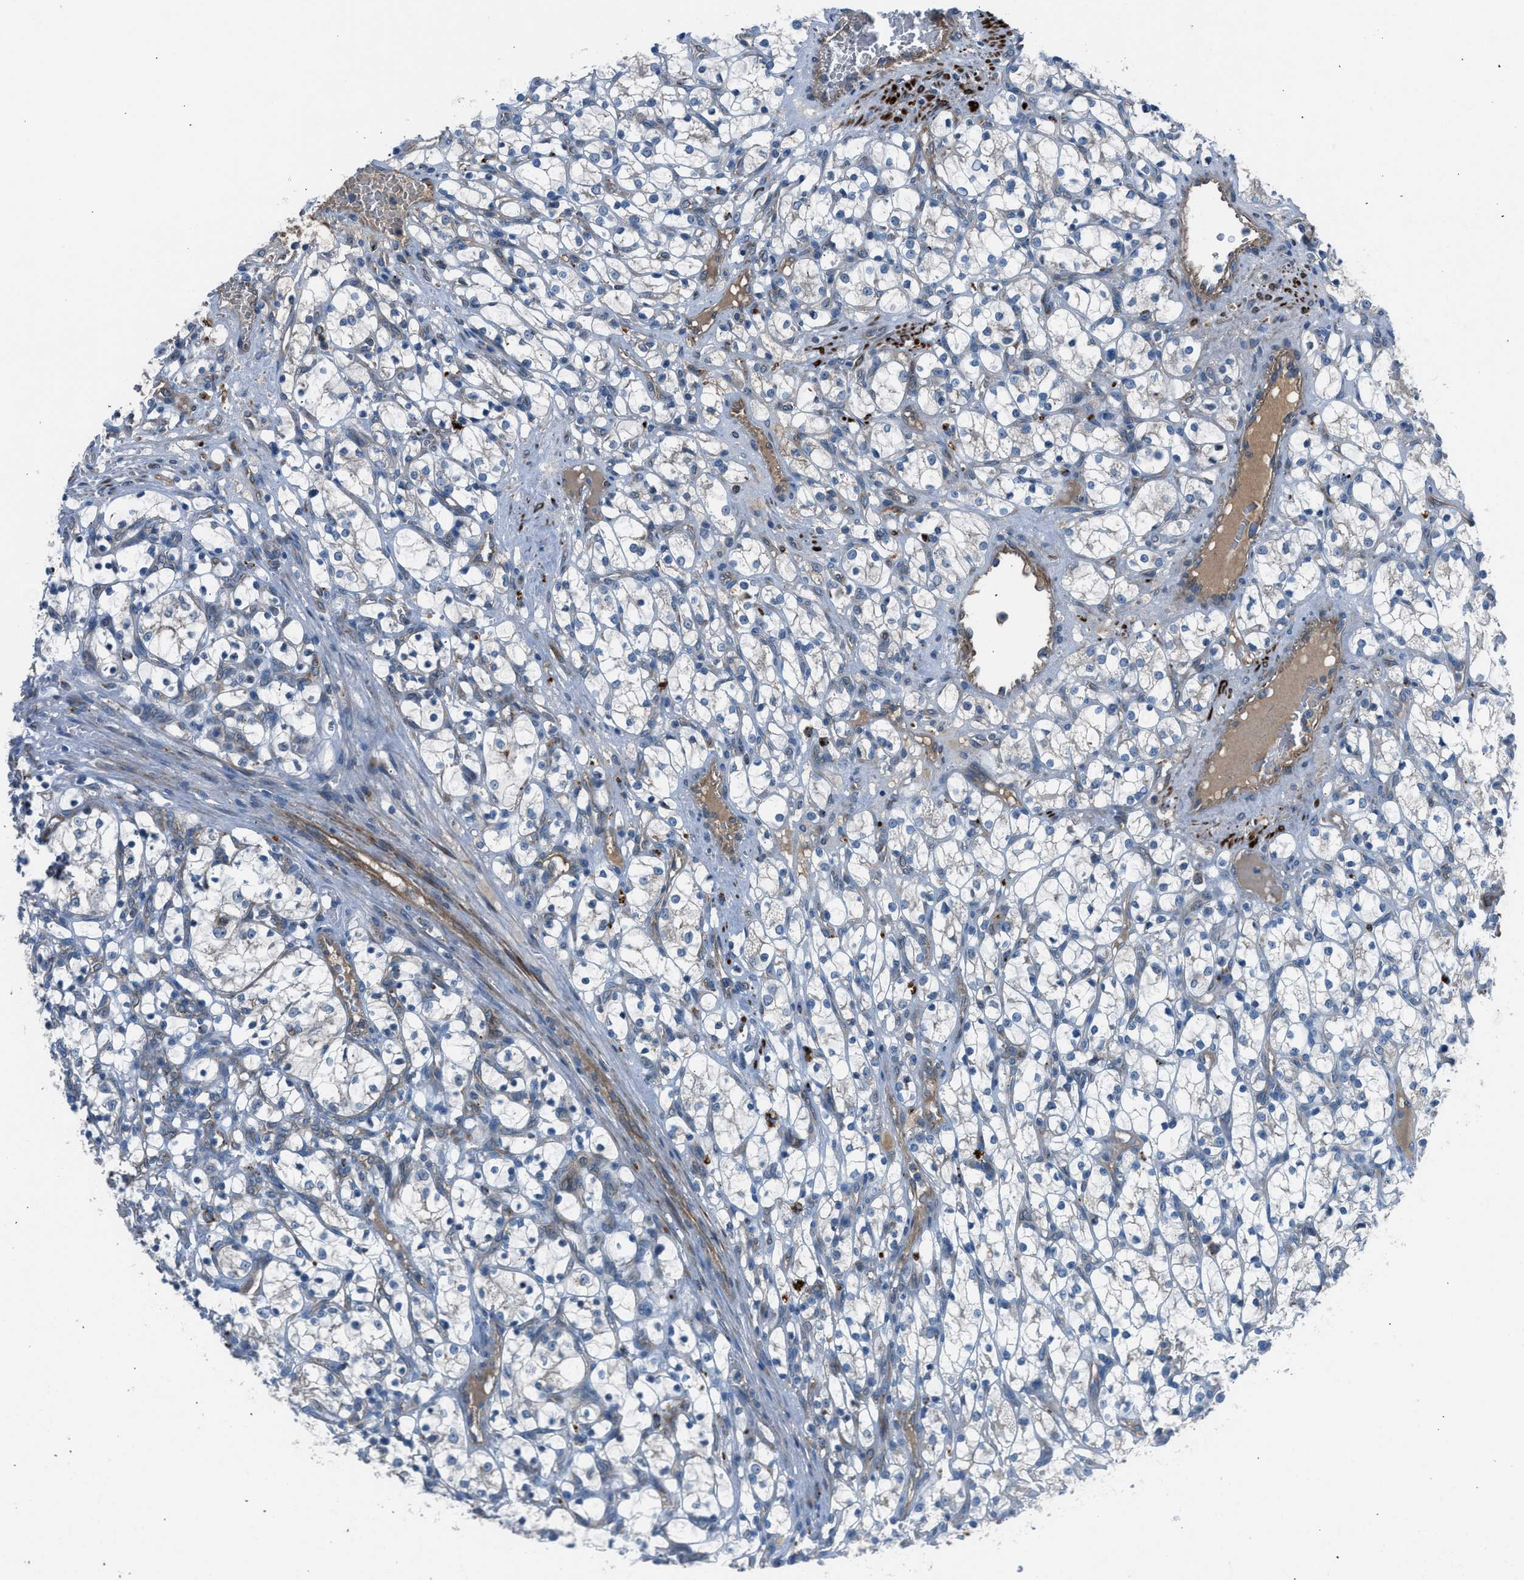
{"staining": {"intensity": "negative", "quantity": "none", "location": "none"}, "tissue": "renal cancer", "cell_type": "Tumor cells", "image_type": "cancer", "snomed": [{"axis": "morphology", "description": "Adenocarcinoma, NOS"}, {"axis": "topography", "description": "Kidney"}], "caption": "The IHC micrograph has no significant expression in tumor cells of adenocarcinoma (renal) tissue. Nuclei are stained in blue.", "gene": "LMBR1", "patient": {"sex": "female", "age": 69}}